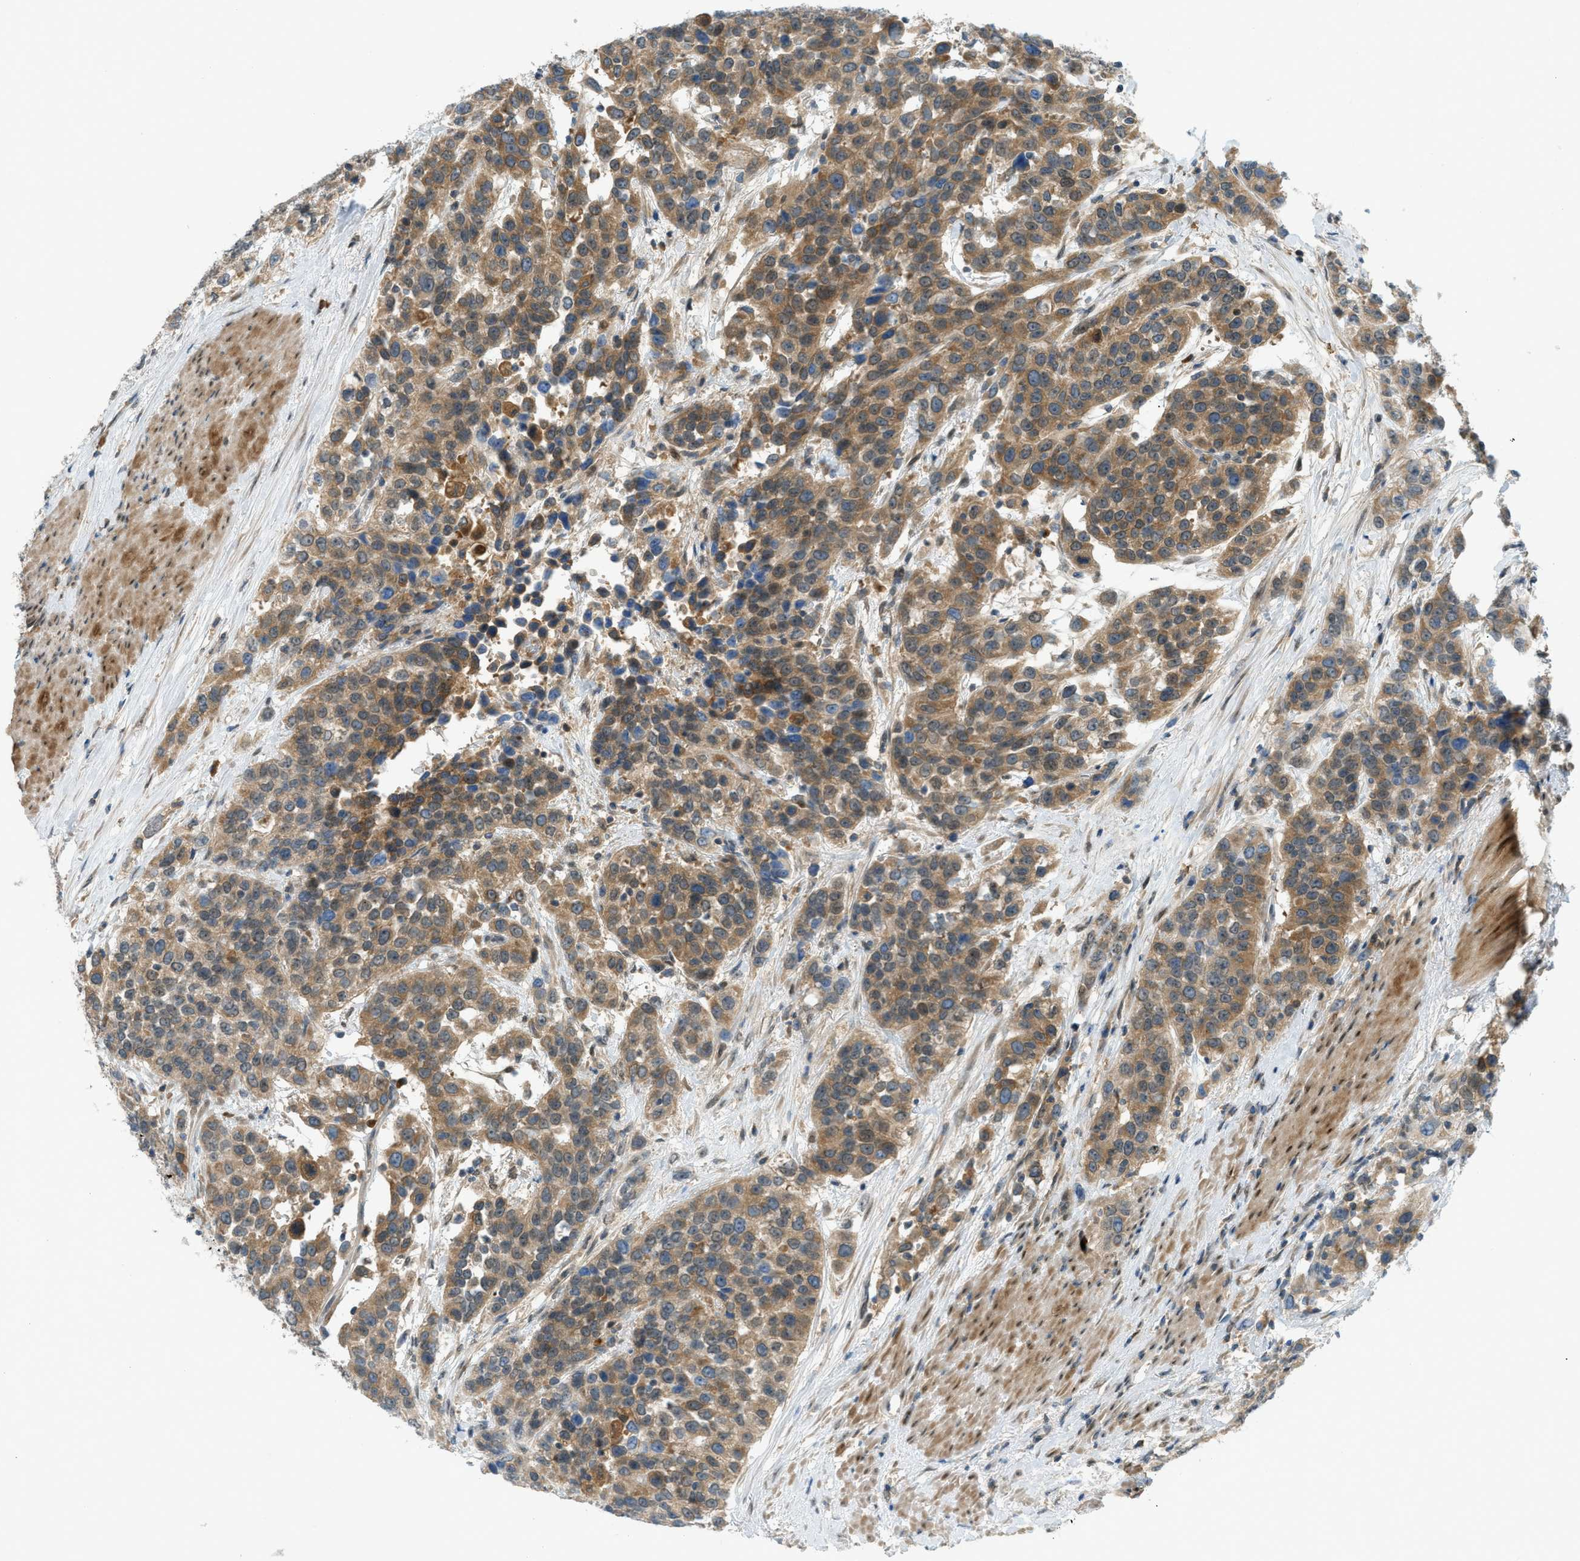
{"staining": {"intensity": "moderate", "quantity": ">75%", "location": "cytoplasmic/membranous"}, "tissue": "urothelial cancer", "cell_type": "Tumor cells", "image_type": "cancer", "snomed": [{"axis": "morphology", "description": "Urothelial carcinoma, High grade"}, {"axis": "topography", "description": "Urinary bladder"}], "caption": "Urothelial carcinoma (high-grade) tissue exhibits moderate cytoplasmic/membranous staining in about >75% of tumor cells", "gene": "DYRK1A", "patient": {"sex": "female", "age": 80}}